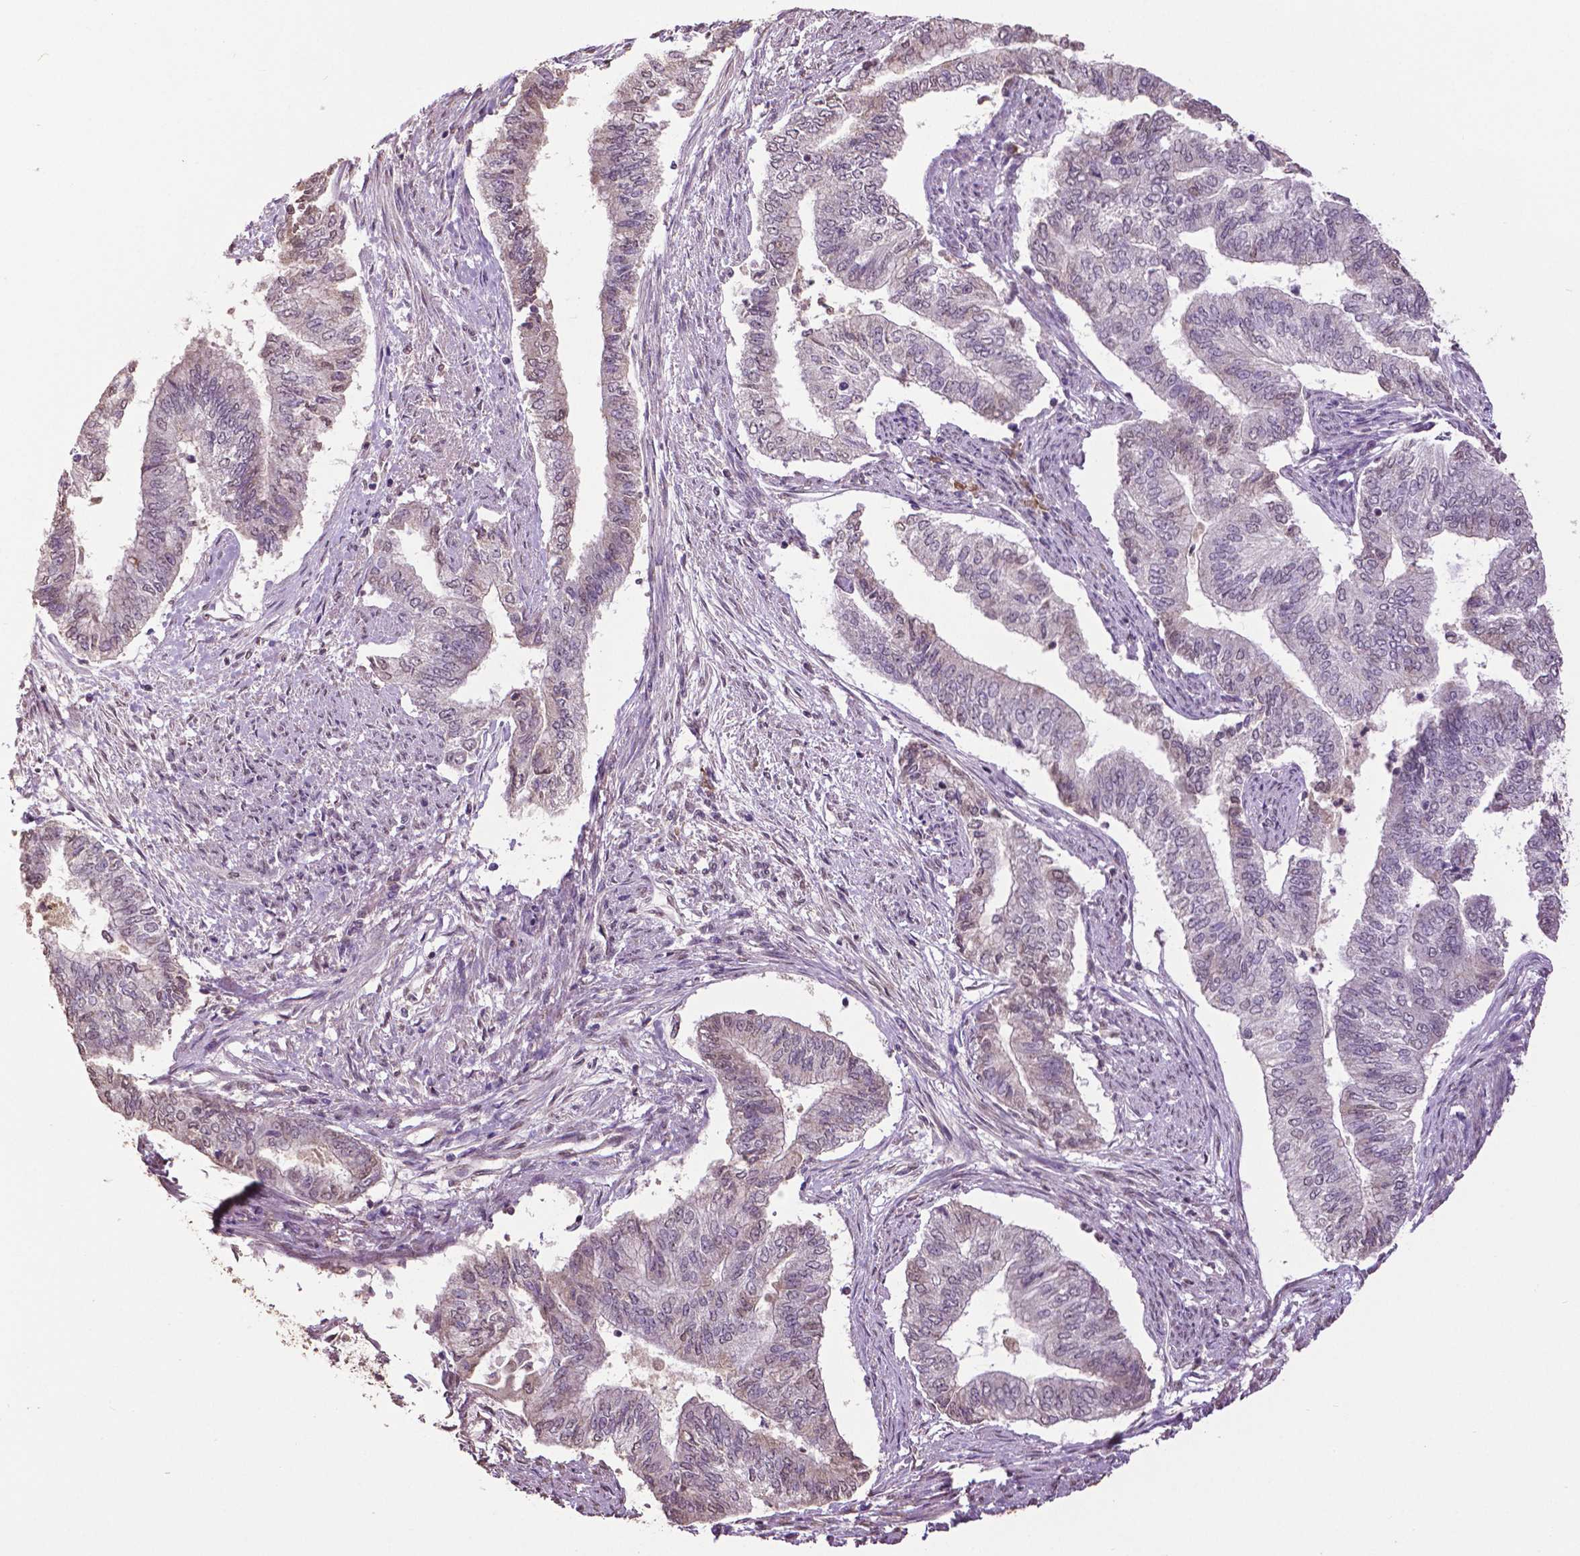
{"staining": {"intensity": "negative", "quantity": "none", "location": "none"}, "tissue": "endometrial cancer", "cell_type": "Tumor cells", "image_type": "cancer", "snomed": [{"axis": "morphology", "description": "Adenocarcinoma, NOS"}, {"axis": "topography", "description": "Endometrium"}], "caption": "IHC histopathology image of neoplastic tissue: human endometrial cancer stained with DAB demonstrates no significant protein staining in tumor cells. (Brightfield microscopy of DAB immunohistochemistry at high magnification).", "gene": "RUNX3", "patient": {"sex": "female", "age": 65}}